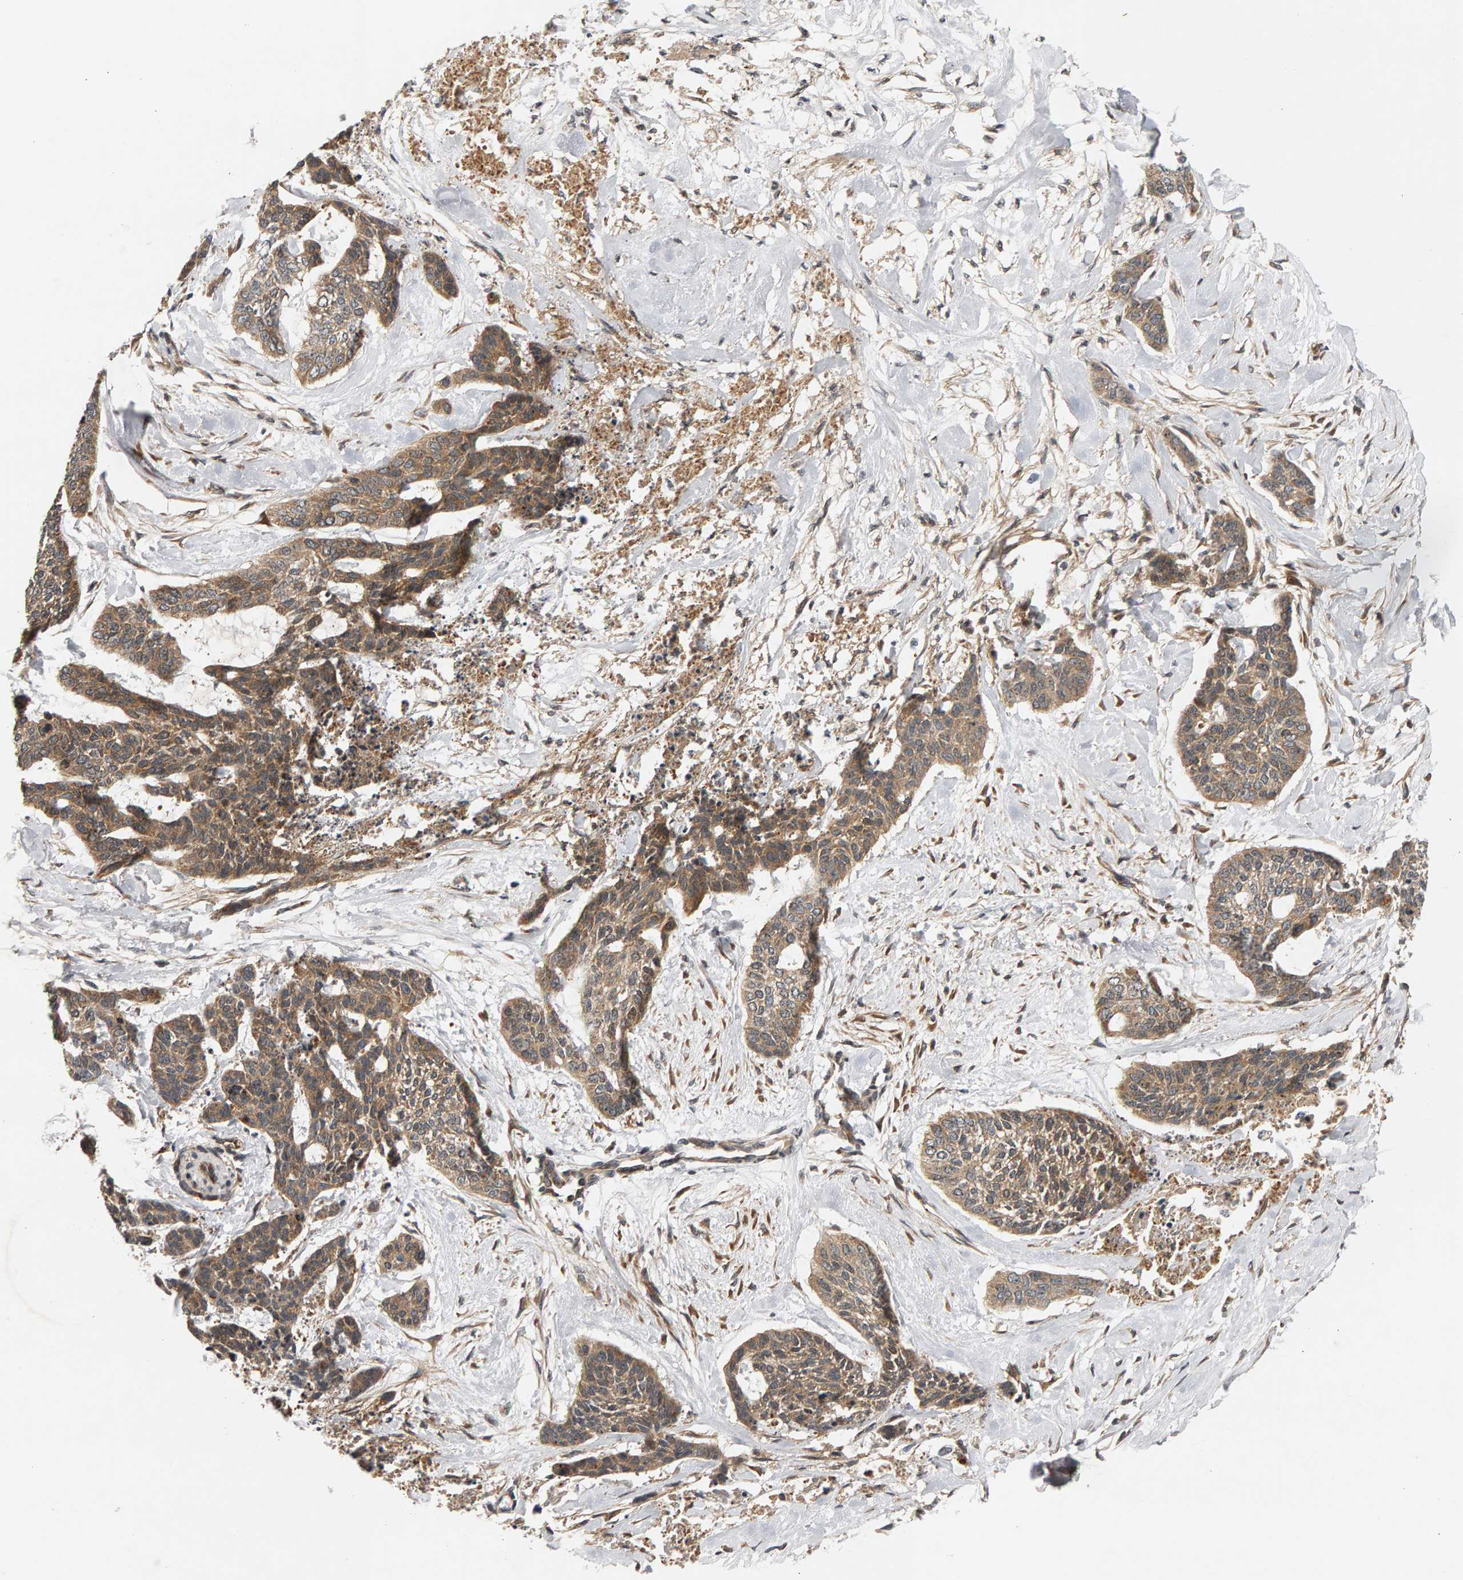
{"staining": {"intensity": "moderate", "quantity": ">75%", "location": "cytoplasmic/membranous"}, "tissue": "skin cancer", "cell_type": "Tumor cells", "image_type": "cancer", "snomed": [{"axis": "morphology", "description": "Basal cell carcinoma"}, {"axis": "topography", "description": "Skin"}], "caption": "Tumor cells demonstrate moderate cytoplasmic/membranous staining in approximately >75% of cells in skin cancer (basal cell carcinoma). Nuclei are stained in blue.", "gene": "BAHCC1", "patient": {"sex": "female", "age": 64}}